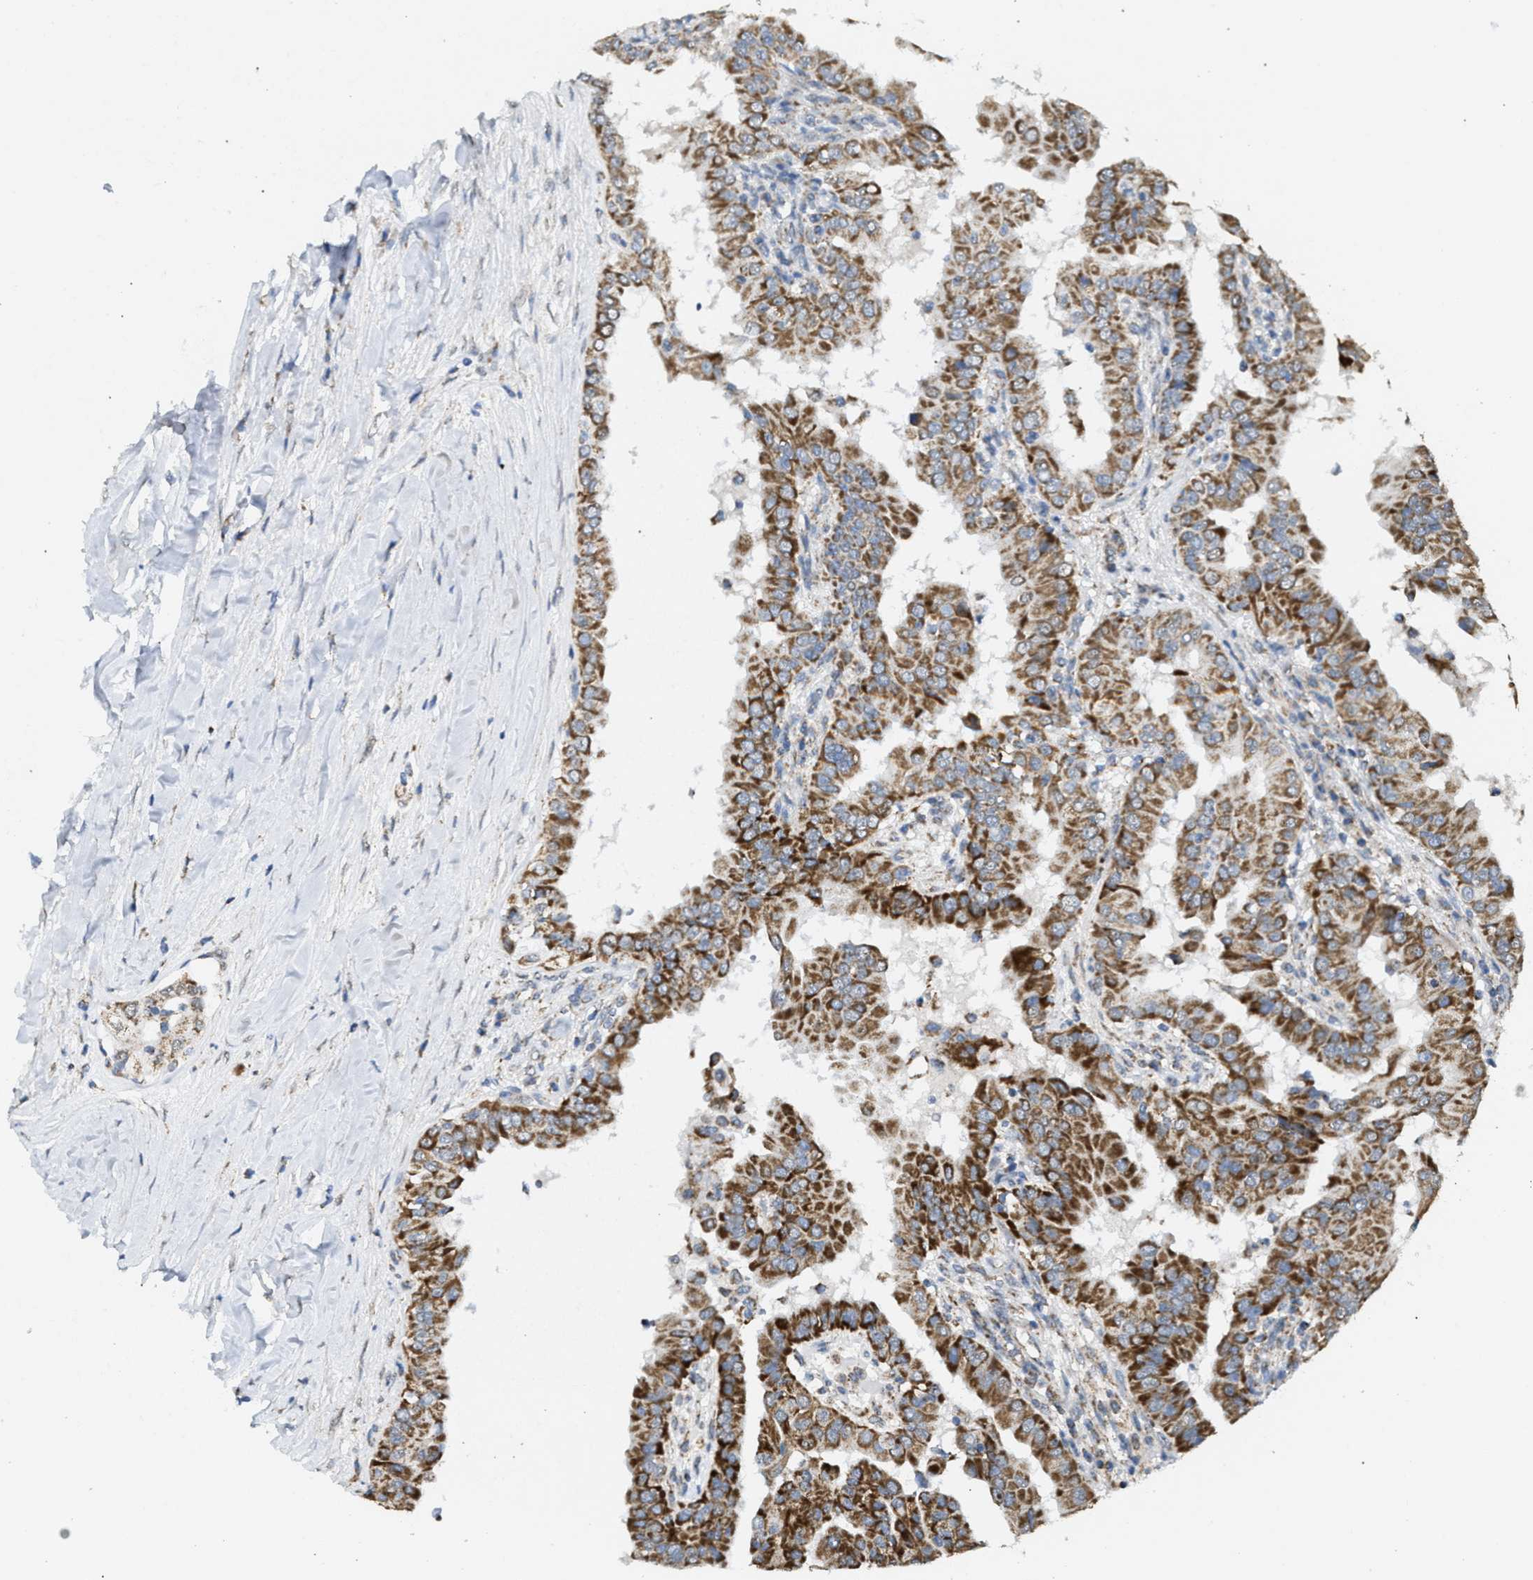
{"staining": {"intensity": "strong", "quantity": ">75%", "location": "cytoplasmic/membranous"}, "tissue": "thyroid cancer", "cell_type": "Tumor cells", "image_type": "cancer", "snomed": [{"axis": "morphology", "description": "Papillary adenocarcinoma, NOS"}, {"axis": "topography", "description": "Thyroid gland"}], "caption": "The image reveals immunohistochemical staining of thyroid cancer. There is strong cytoplasmic/membranous staining is appreciated in about >75% of tumor cells. Nuclei are stained in blue.", "gene": "TACO1", "patient": {"sex": "male", "age": 33}}